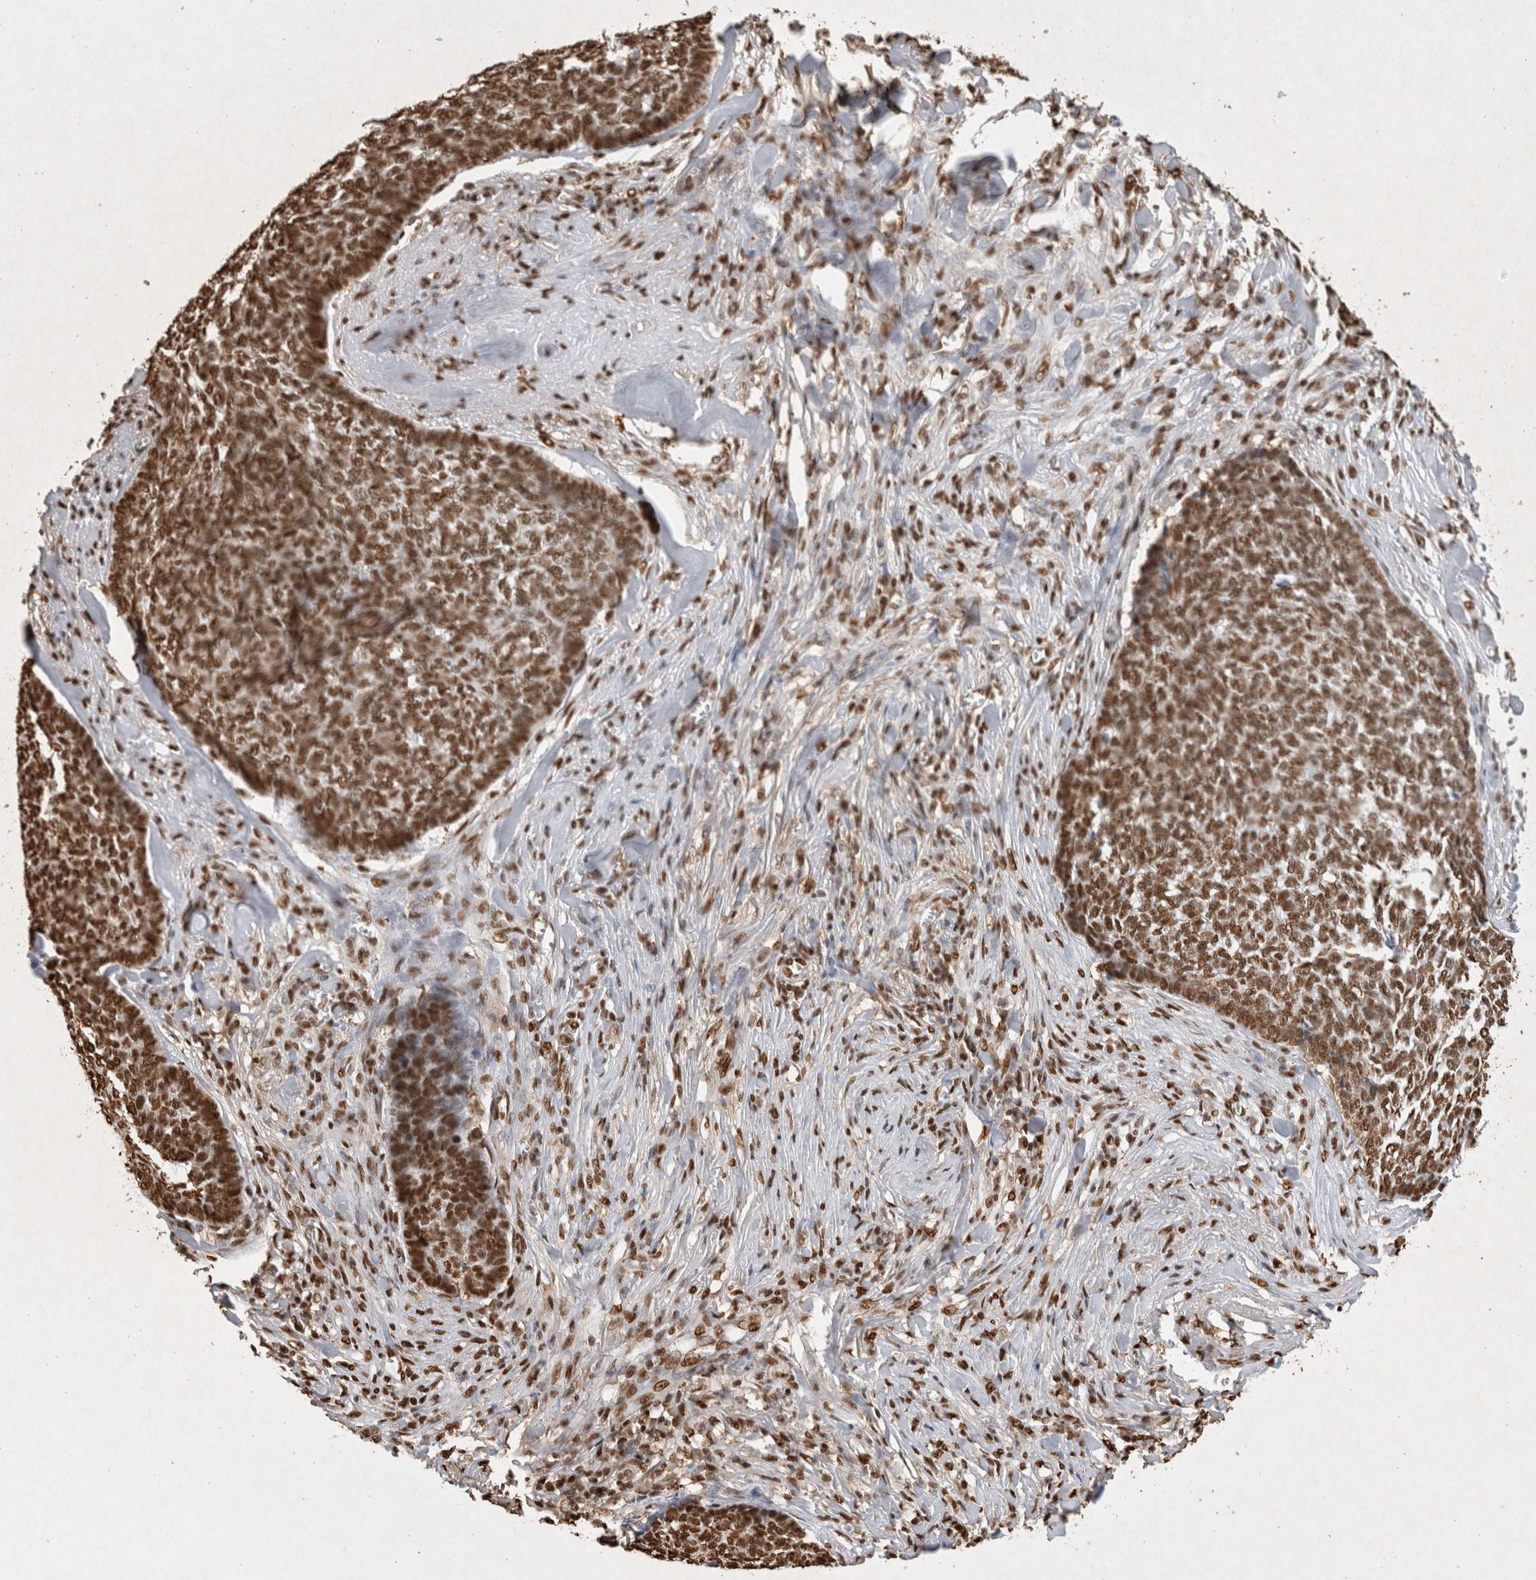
{"staining": {"intensity": "moderate", "quantity": ">75%", "location": "nuclear"}, "tissue": "skin cancer", "cell_type": "Tumor cells", "image_type": "cancer", "snomed": [{"axis": "morphology", "description": "Basal cell carcinoma"}, {"axis": "topography", "description": "Skin"}], "caption": "The histopathology image shows a brown stain indicating the presence of a protein in the nuclear of tumor cells in skin cancer.", "gene": "HDGF", "patient": {"sex": "male", "age": 84}}